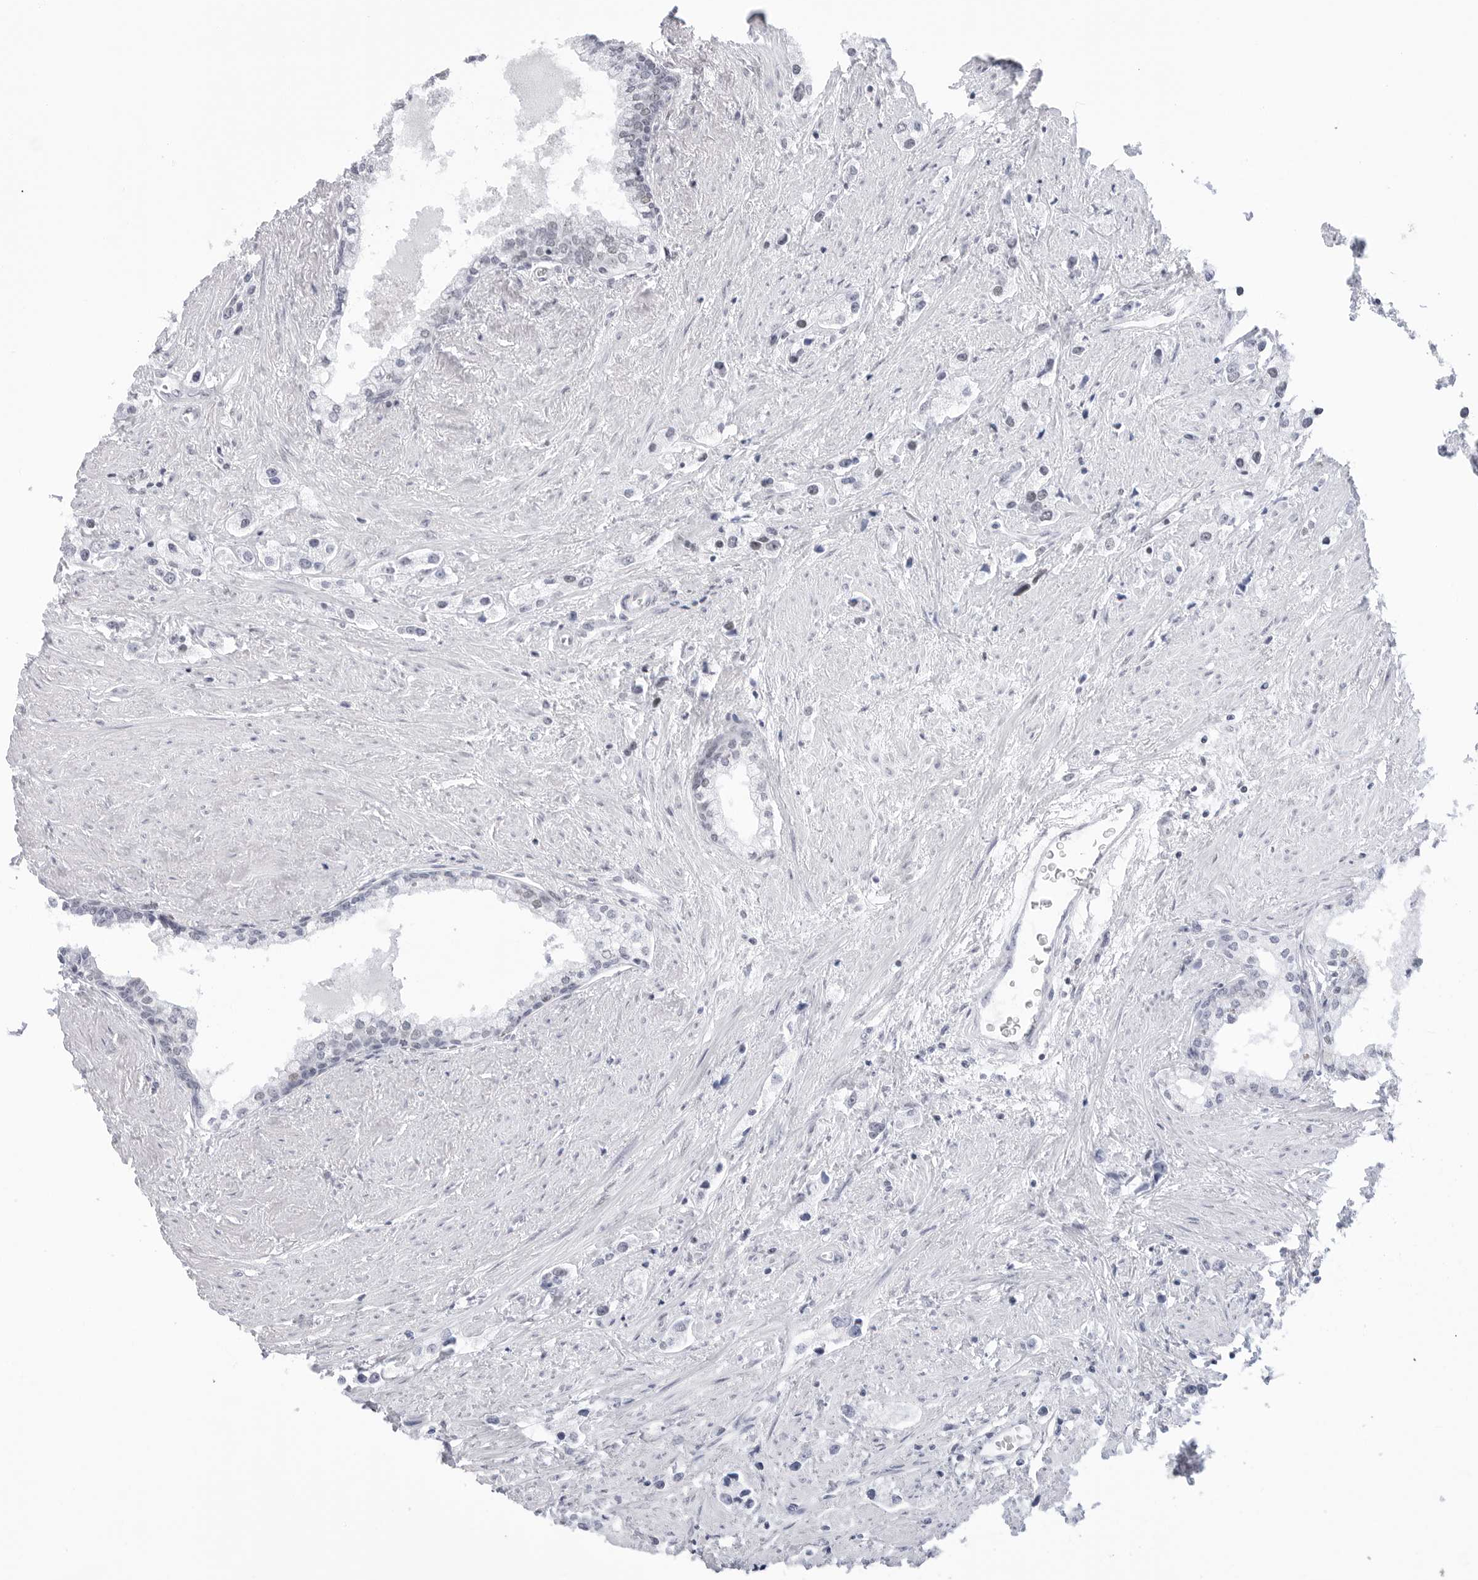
{"staining": {"intensity": "negative", "quantity": "none", "location": "none"}, "tissue": "prostate cancer", "cell_type": "Tumor cells", "image_type": "cancer", "snomed": [{"axis": "morphology", "description": "Adenocarcinoma, High grade"}, {"axis": "topography", "description": "Prostate"}], "caption": "DAB immunohistochemical staining of human high-grade adenocarcinoma (prostate) exhibits no significant expression in tumor cells.", "gene": "C1orf162", "patient": {"sex": "male", "age": 66}}